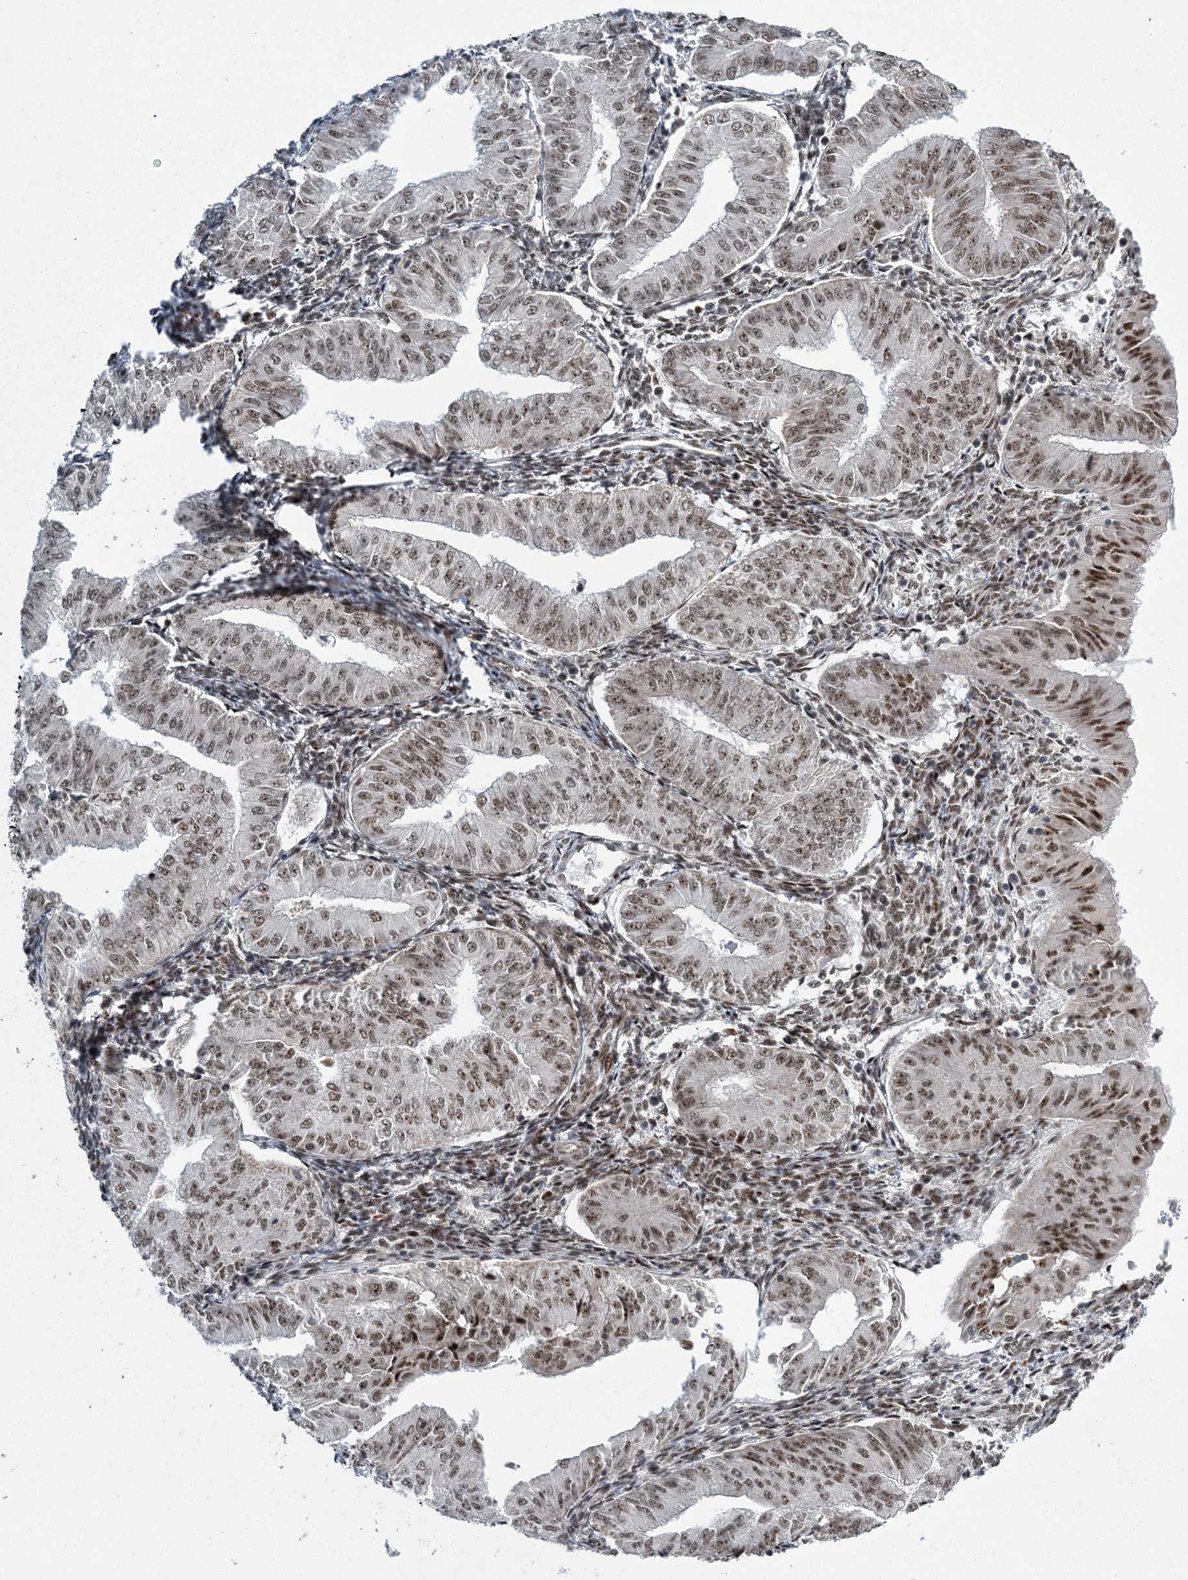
{"staining": {"intensity": "moderate", "quantity": ">75%", "location": "nuclear"}, "tissue": "endometrial cancer", "cell_type": "Tumor cells", "image_type": "cancer", "snomed": [{"axis": "morphology", "description": "Normal tissue, NOS"}, {"axis": "morphology", "description": "Adenocarcinoma, NOS"}, {"axis": "topography", "description": "Endometrium"}], "caption": "A high-resolution photomicrograph shows immunohistochemistry staining of endometrial cancer (adenocarcinoma), which shows moderate nuclear staining in about >75% of tumor cells.", "gene": "CWC22", "patient": {"sex": "female", "age": 53}}